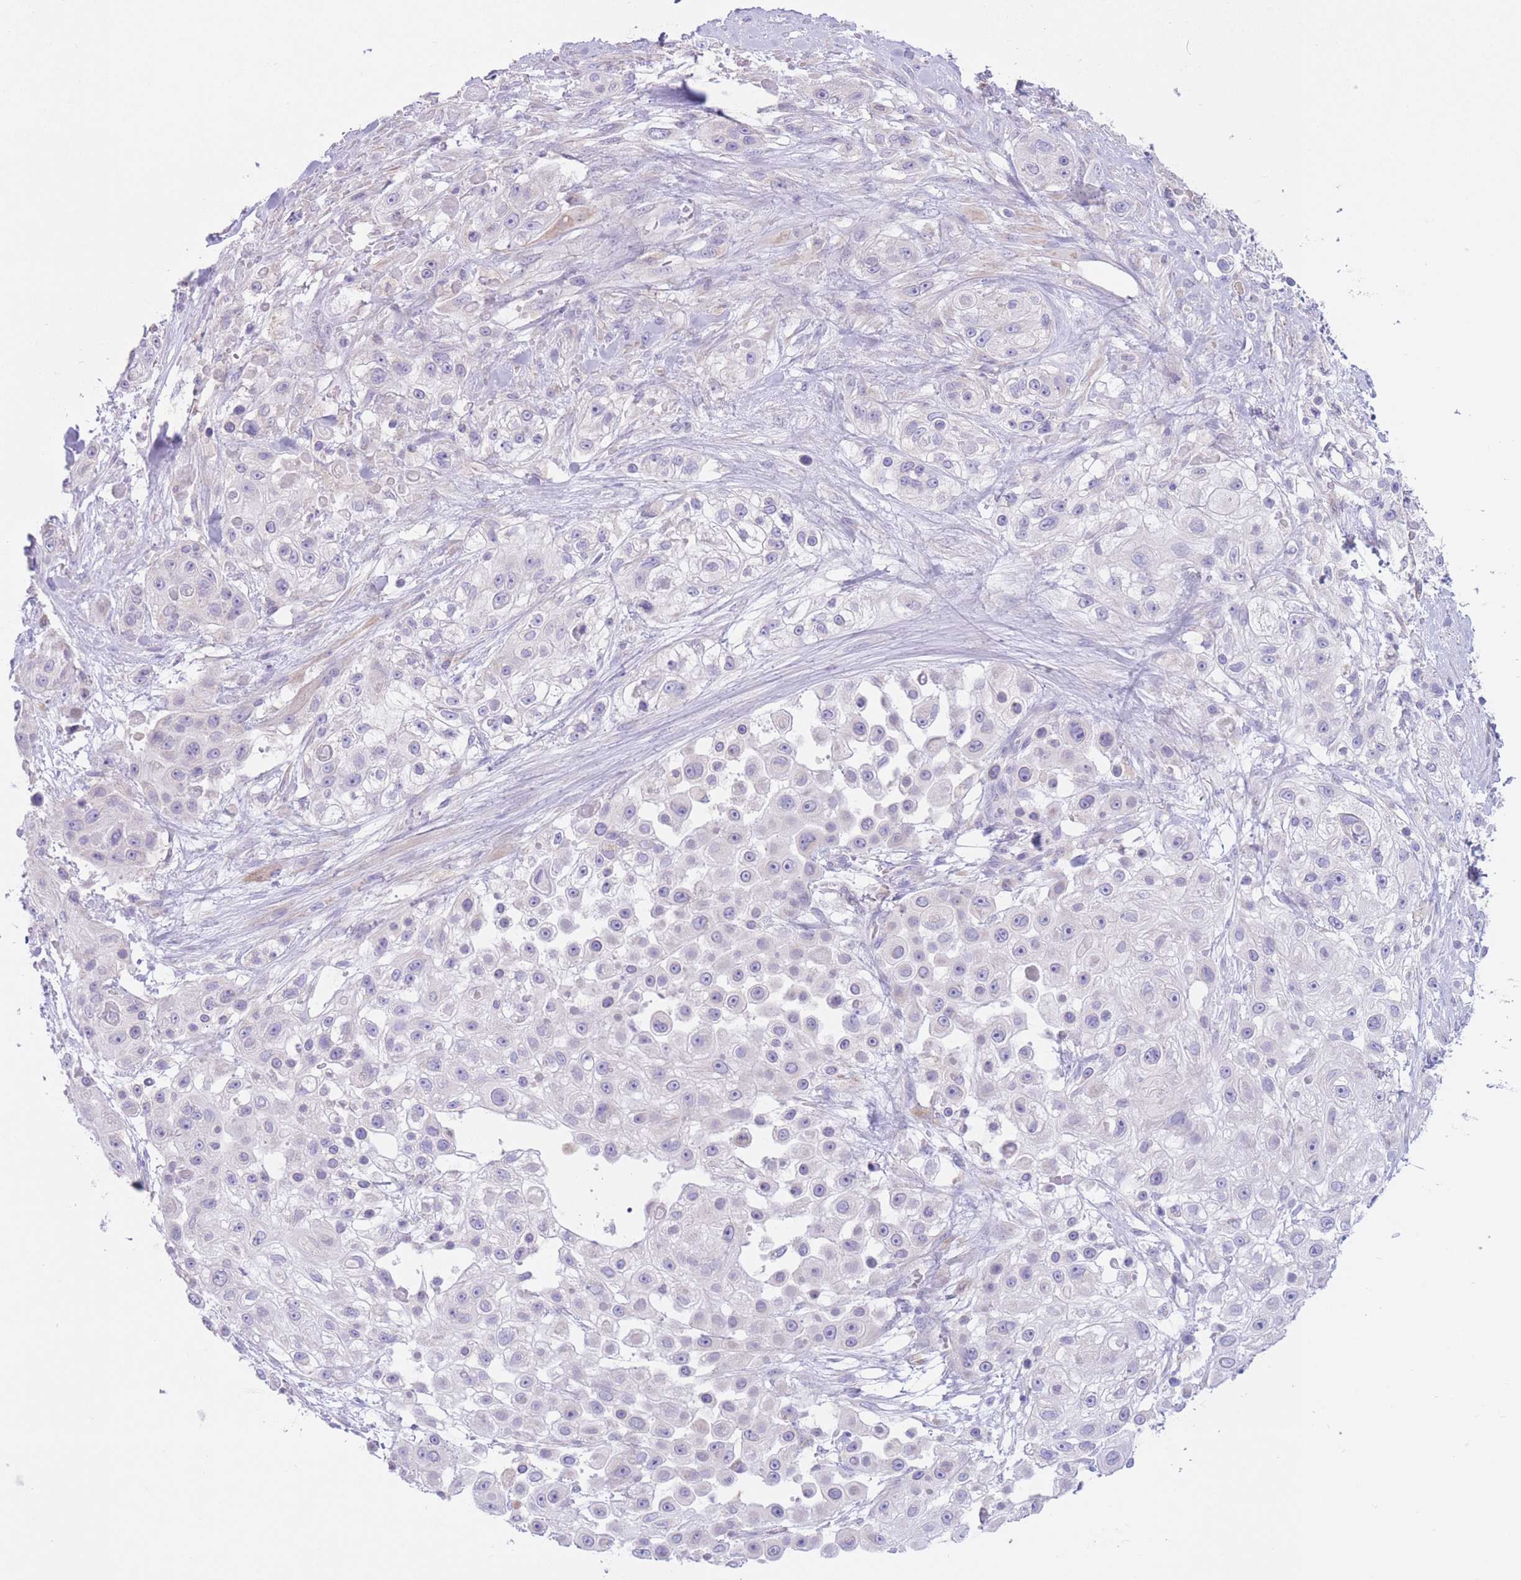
{"staining": {"intensity": "negative", "quantity": "none", "location": "none"}, "tissue": "skin cancer", "cell_type": "Tumor cells", "image_type": "cancer", "snomed": [{"axis": "morphology", "description": "Squamous cell carcinoma, NOS"}, {"axis": "topography", "description": "Skin"}], "caption": "Tumor cells are negative for brown protein staining in skin cancer (squamous cell carcinoma).", "gene": "FAH", "patient": {"sex": "male", "age": 67}}